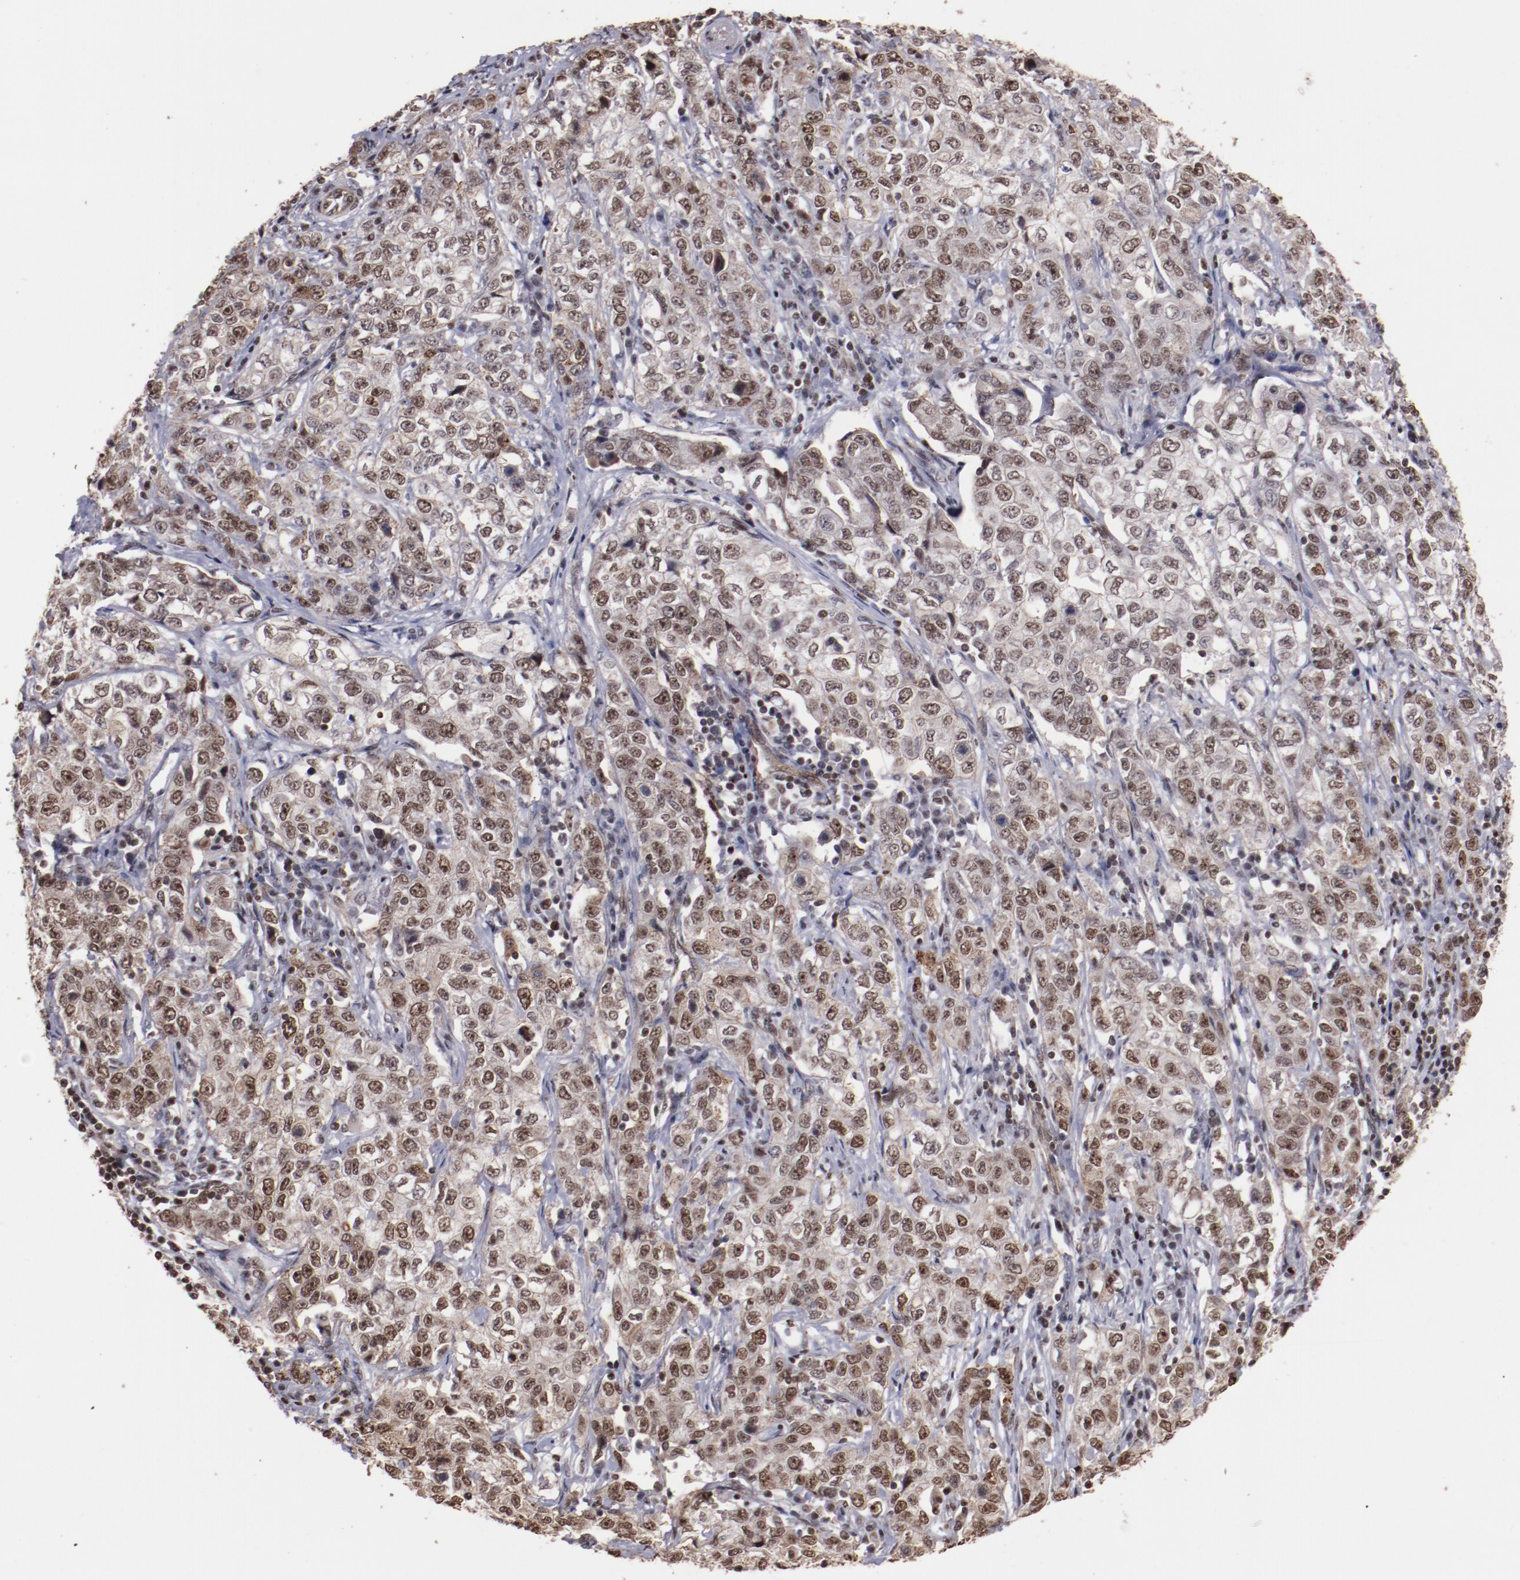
{"staining": {"intensity": "moderate", "quantity": ">75%", "location": "nuclear"}, "tissue": "stomach cancer", "cell_type": "Tumor cells", "image_type": "cancer", "snomed": [{"axis": "morphology", "description": "Adenocarcinoma, NOS"}, {"axis": "topography", "description": "Stomach"}], "caption": "Brown immunohistochemical staining in stomach cancer exhibits moderate nuclear staining in approximately >75% of tumor cells.", "gene": "STAG2", "patient": {"sex": "male", "age": 48}}